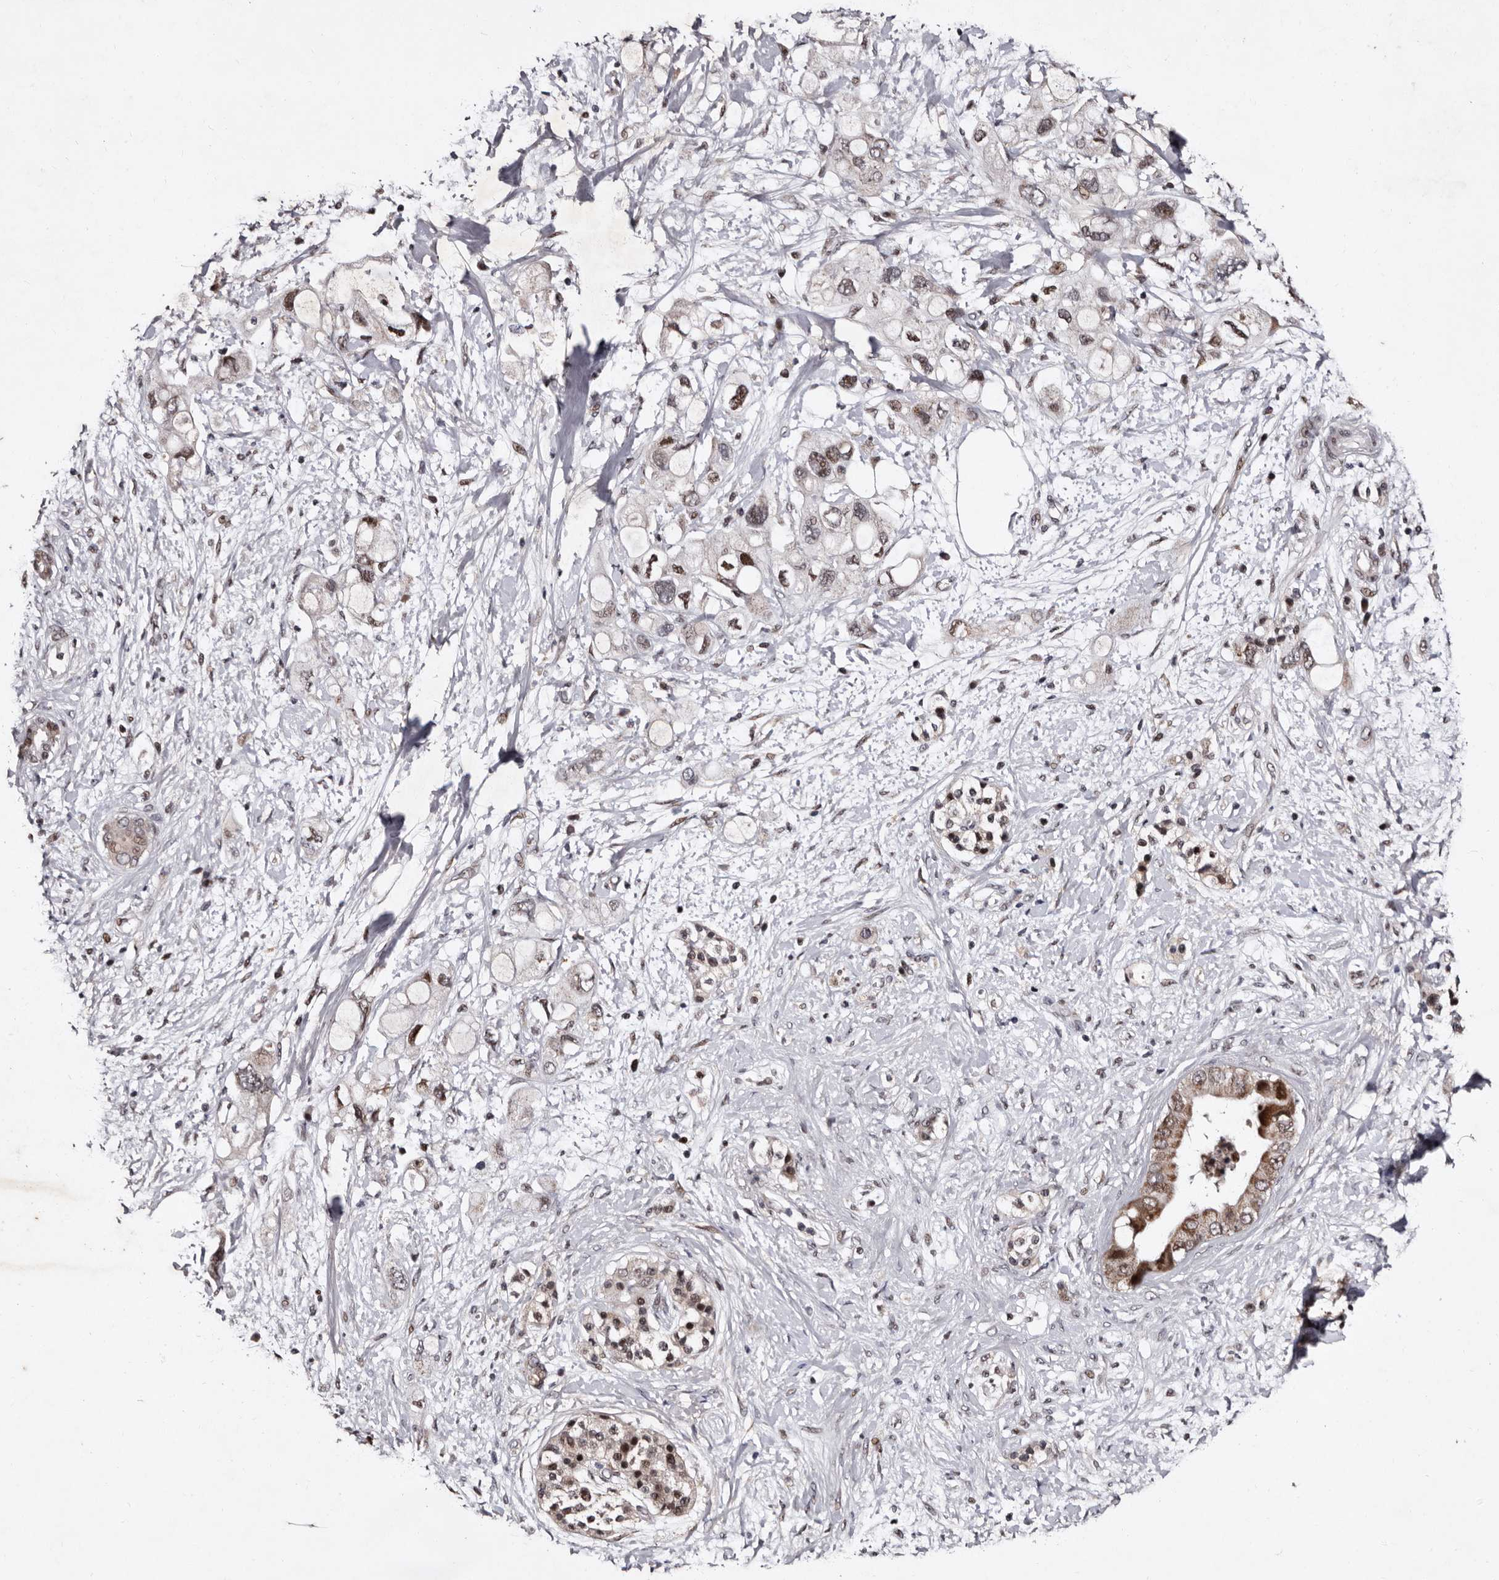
{"staining": {"intensity": "weak", "quantity": "25%-75%", "location": "cytoplasmic/membranous,nuclear"}, "tissue": "pancreatic cancer", "cell_type": "Tumor cells", "image_type": "cancer", "snomed": [{"axis": "morphology", "description": "Adenocarcinoma, NOS"}, {"axis": "topography", "description": "Pancreas"}], "caption": "Weak cytoplasmic/membranous and nuclear protein staining is present in approximately 25%-75% of tumor cells in adenocarcinoma (pancreatic). (Brightfield microscopy of DAB IHC at high magnification).", "gene": "TNKS", "patient": {"sex": "female", "age": 56}}